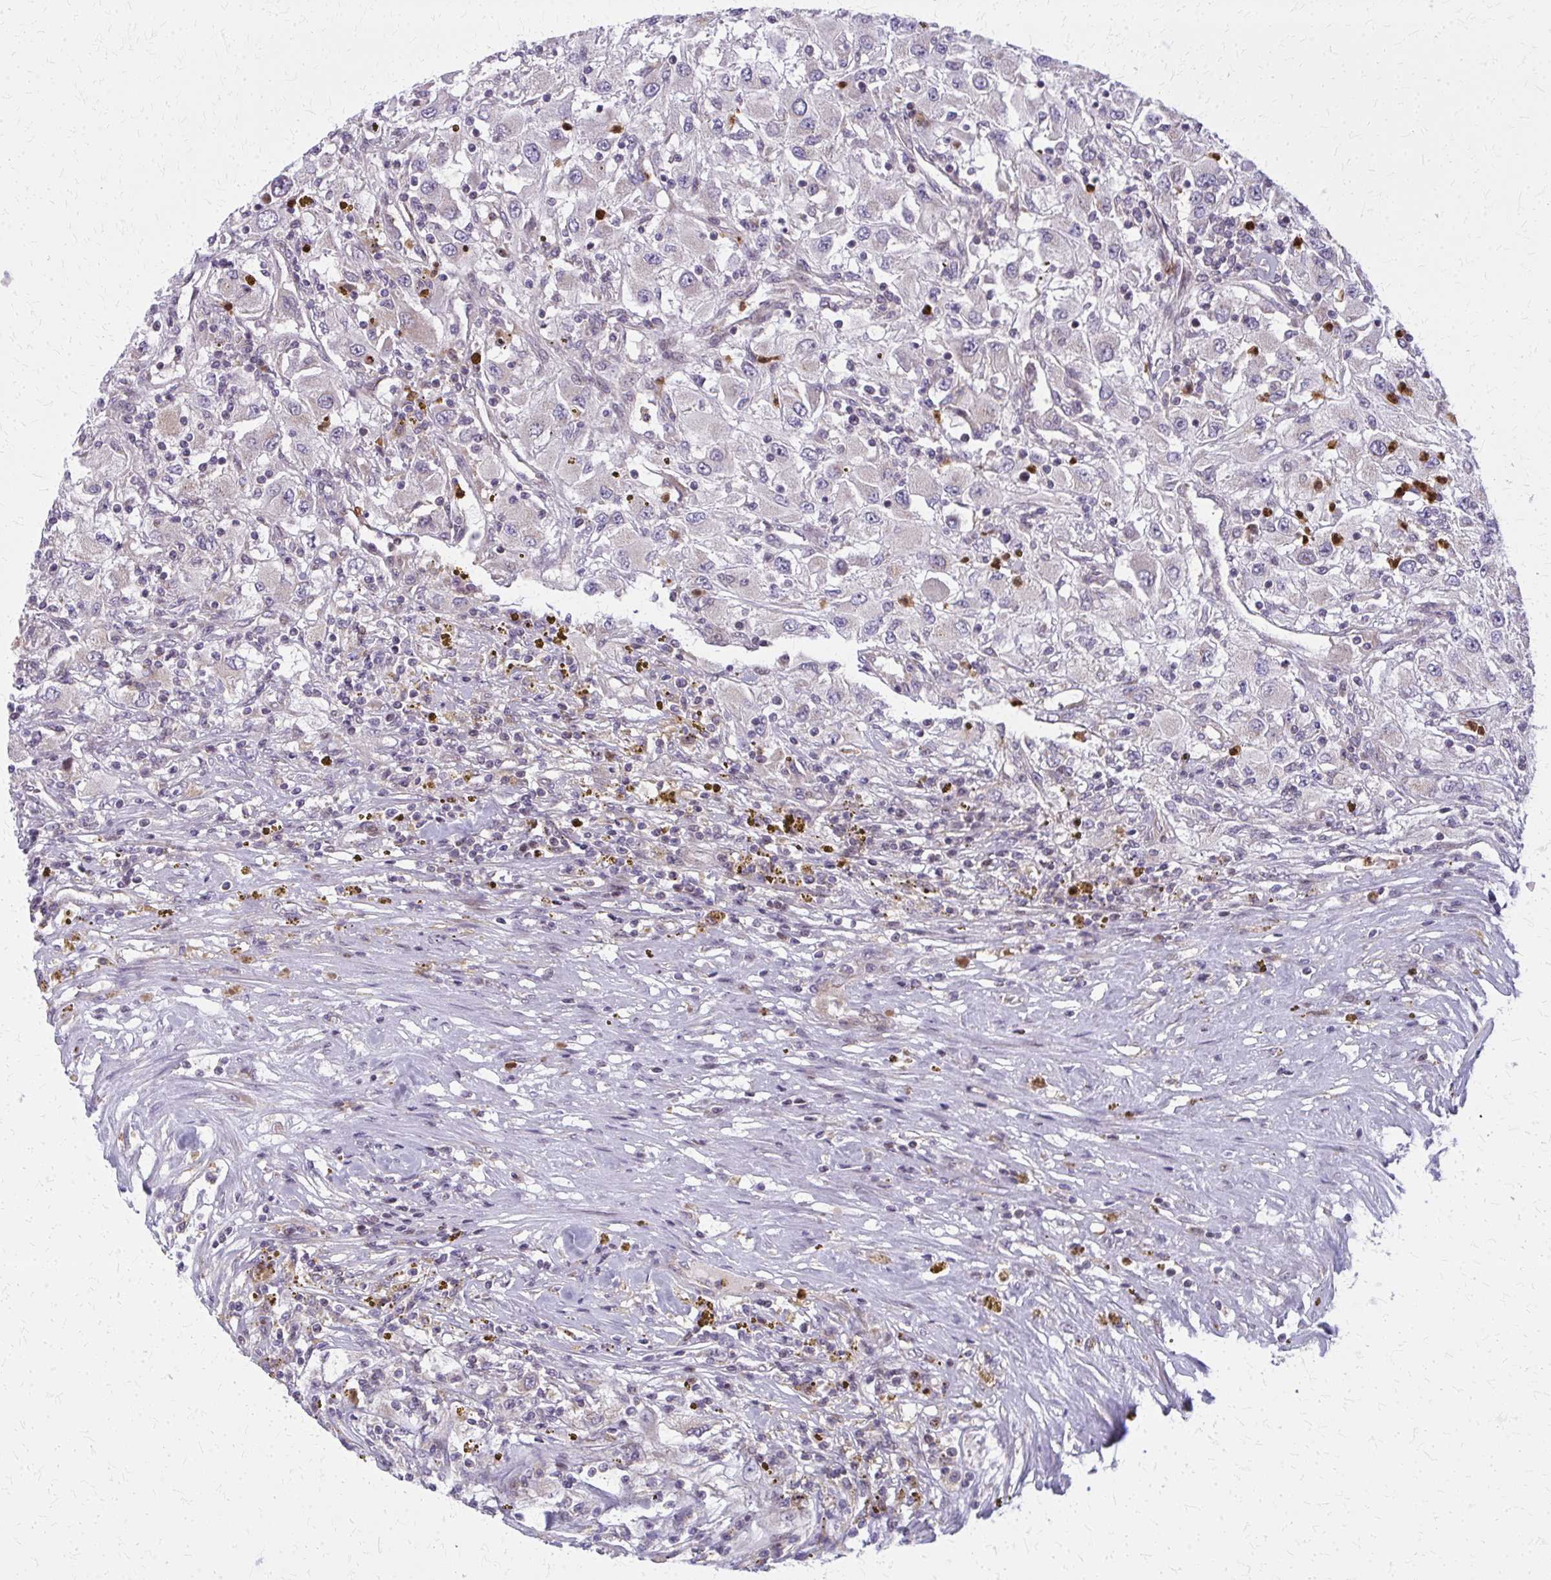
{"staining": {"intensity": "weak", "quantity": "<25%", "location": "cytoplasmic/membranous"}, "tissue": "renal cancer", "cell_type": "Tumor cells", "image_type": "cancer", "snomed": [{"axis": "morphology", "description": "Adenocarcinoma, NOS"}, {"axis": "topography", "description": "Kidney"}], "caption": "Renal cancer stained for a protein using immunohistochemistry (IHC) exhibits no staining tumor cells.", "gene": "MCCC1", "patient": {"sex": "female", "age": 67}}